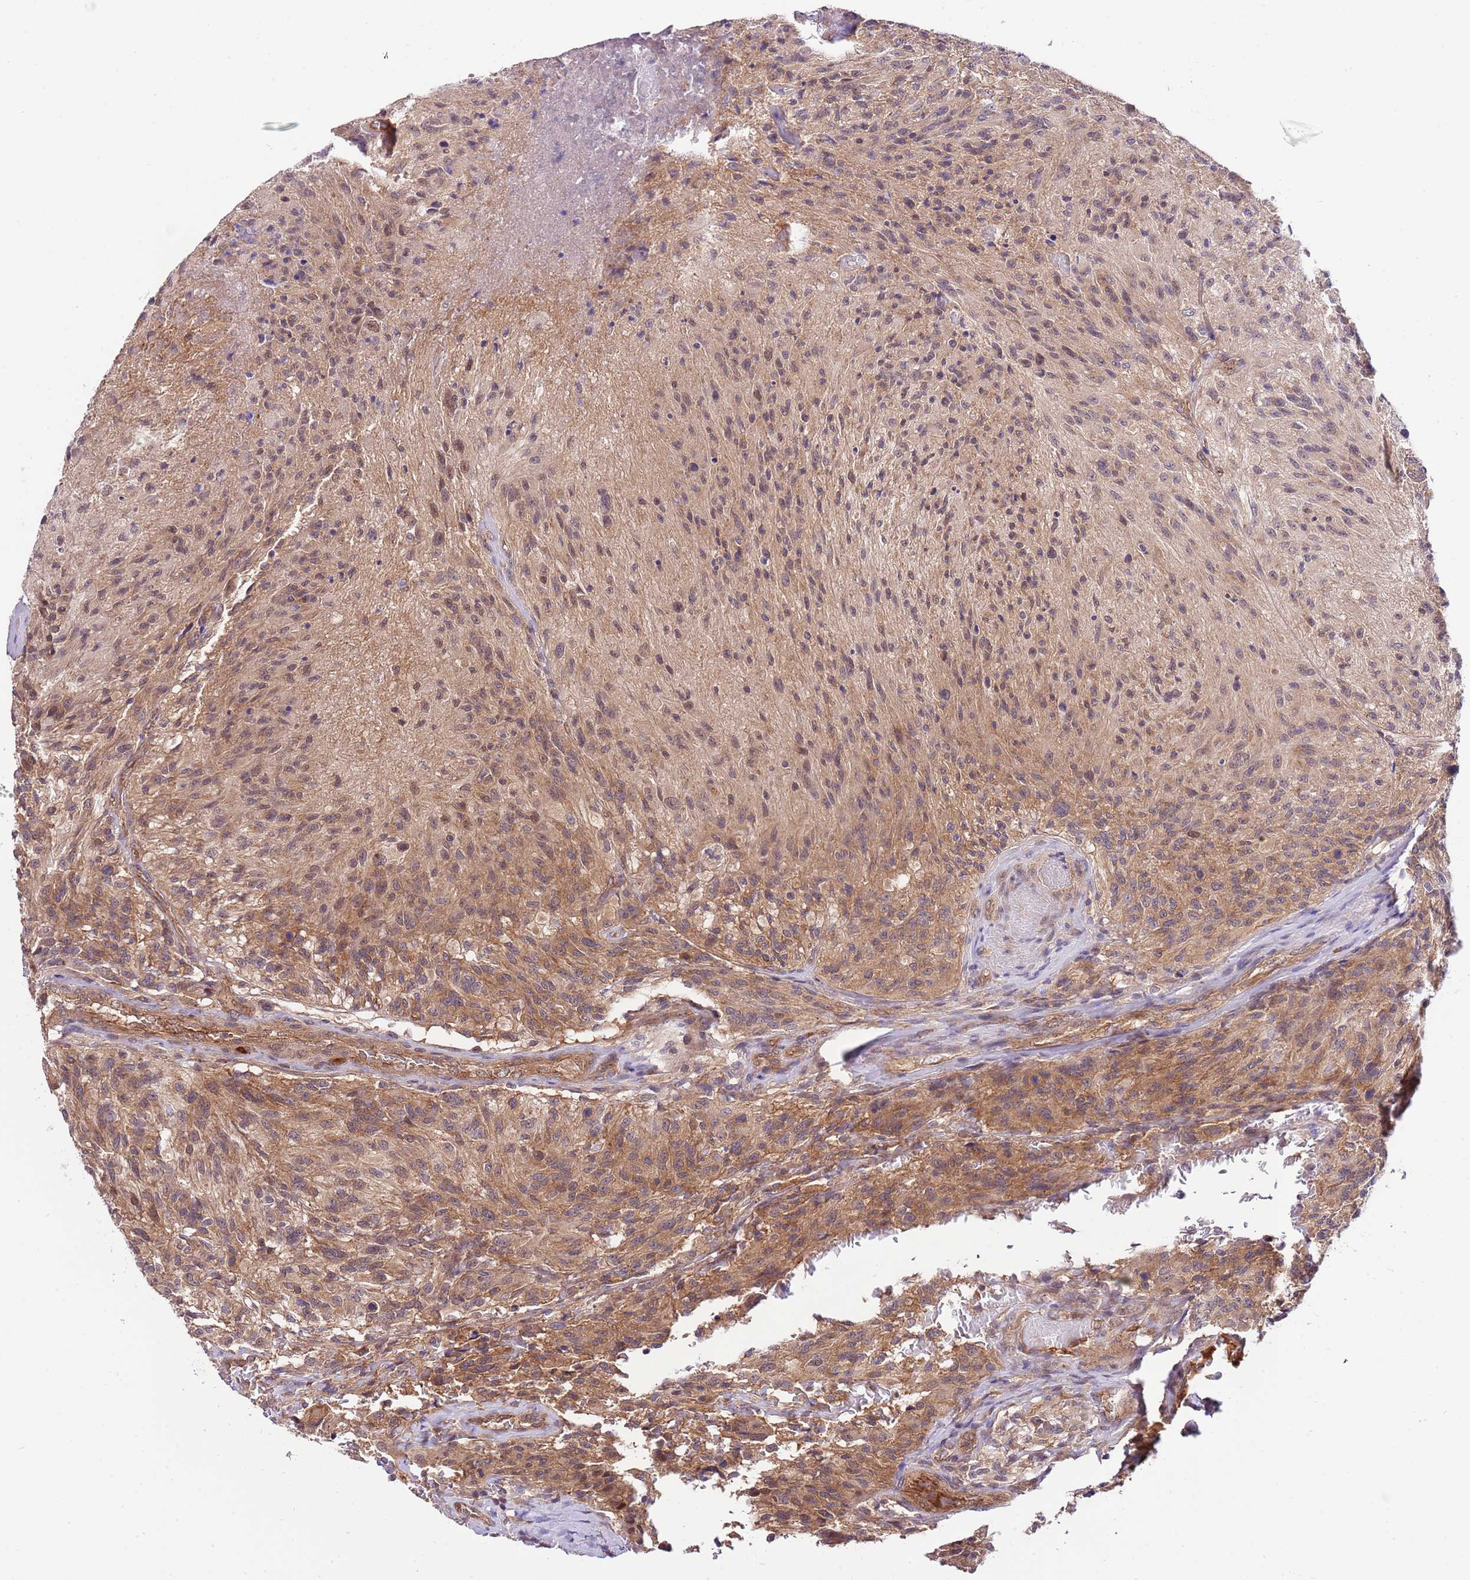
{"staining": {"intensity": "moderate", "quantity": ">75%", "location": "cytoplasmic/membranous"}, "tissue": "glioma", "cell_type": "Tumor cells", "image_type": "cancer", "snomed": [{"axis": "morphology", "description": "Normal tissue, NOS"}, {"axis": "morphology", "description": "Glioma, malignant, High grade"}, {"axis": "topography", "description": "Cerebral cortex"}], "caption": "Malignant glioma (high-grade) was stained to show a protein in brown. There is medium levels of moderate cytoplasmic/membranous expression in approximately >75% of tumor cells.", "gene": "DONSON", "patient": {"sex": "male", "age": 56}}